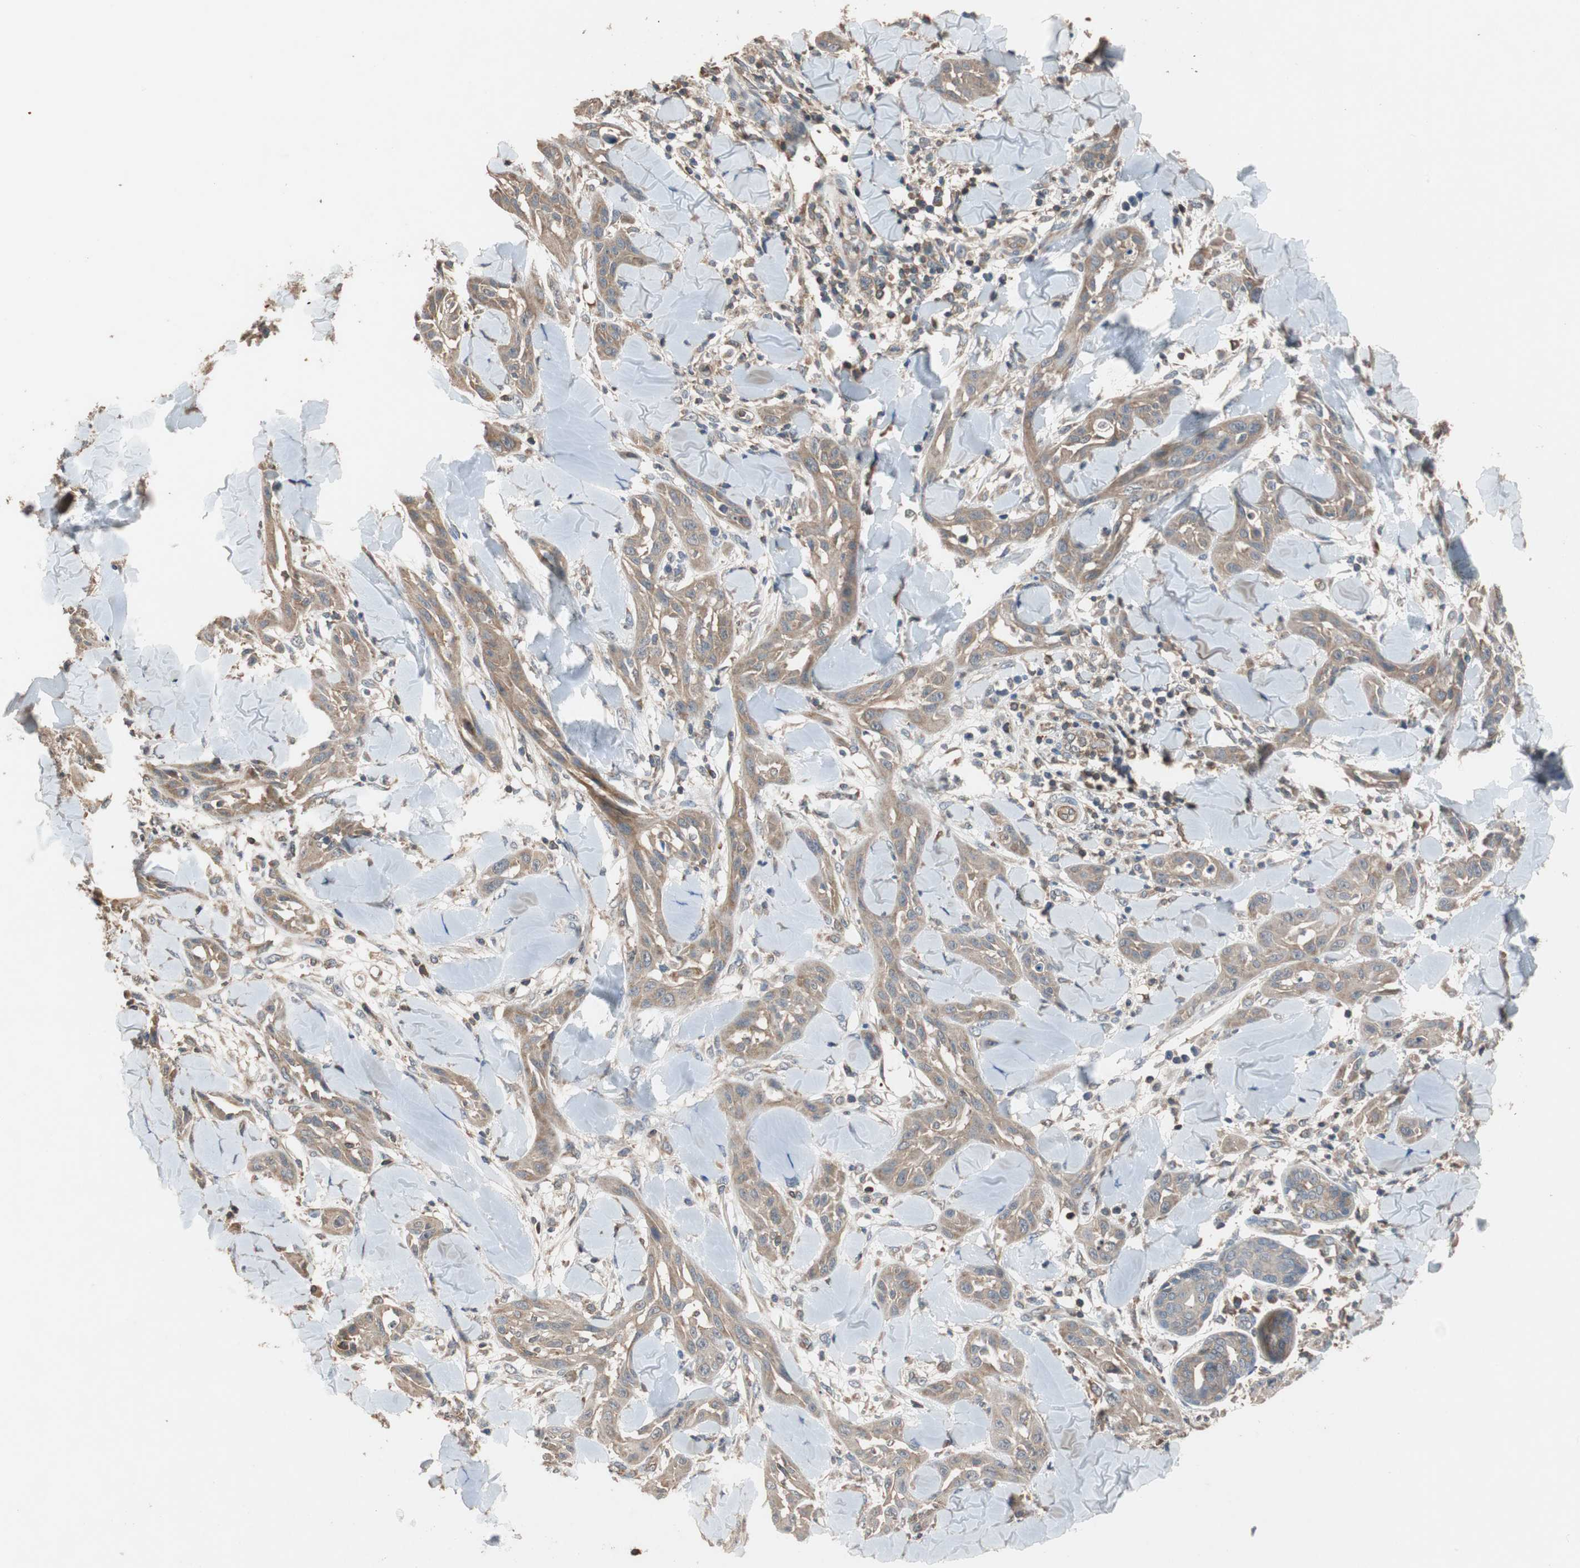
{"staining": {"intensity": "weak", "quantity": ">75%", "location": "cytoplasmic/membranous"}, "tissue": "skin cancer", "cell_type": "Tumor cells", "image_type": "cancer", "snomed": [{"axis": "morphology", "description": "Squamous cell carcinoma, NOS"}, {"axis": "topography", "description": "Skin"}], "caption": "The micrograph exhibits staining of skin cancer, revealing weak cytoplasmic/membranous protein positivity (brown color) within tumor cells. Using DAB (brown) and hematoxylin (blue) stains, captured at high magnification using brightfield microscopy.", "gene": "MAP4K2", "patient": {"sex": "male", "age": 24}}